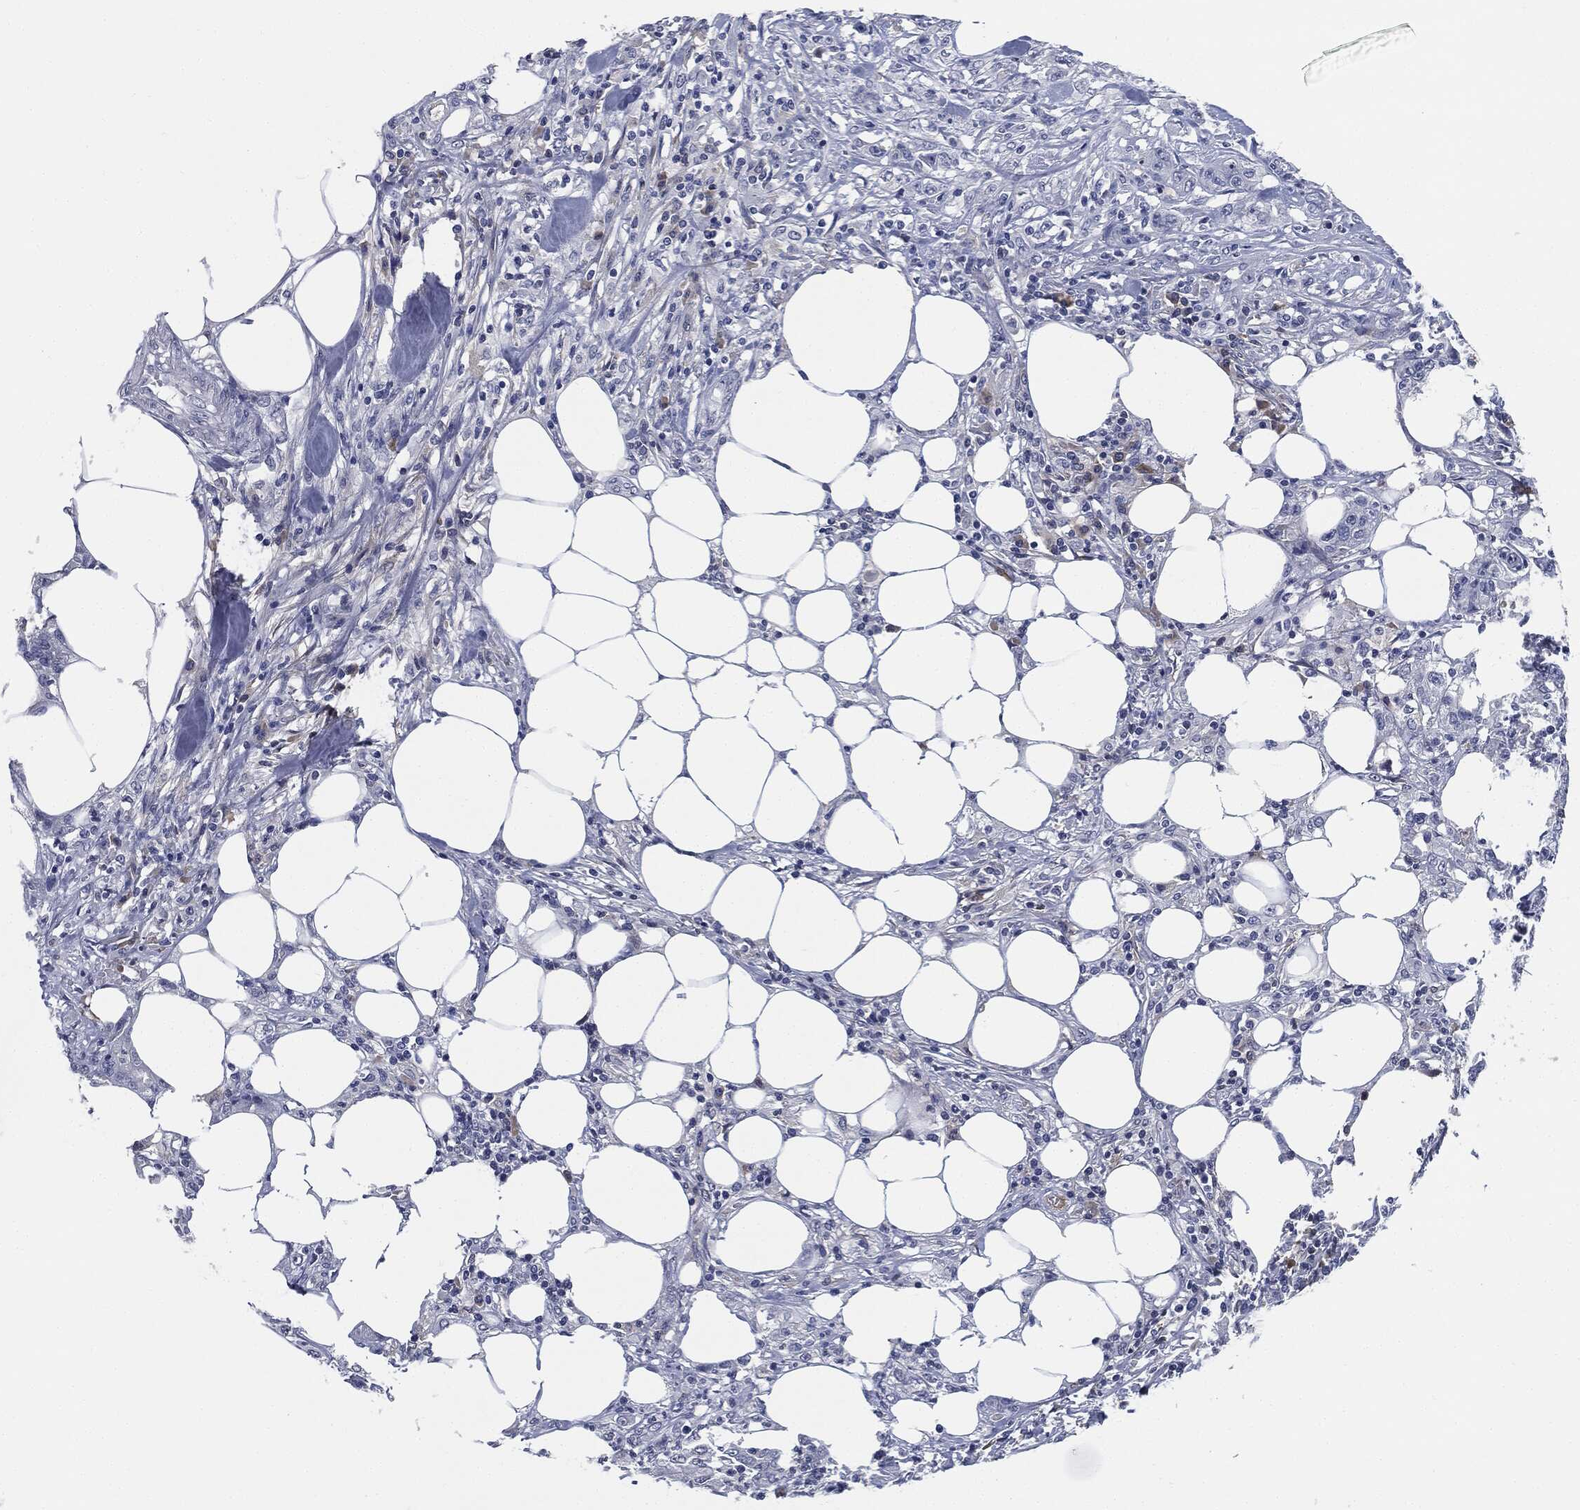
{"staining": {"intensity": "negative", "quantity": "none", "location": "none"}, "tissue": "colorectal cancer", "cell_type": "Tumor cells", "image_type": "cancer", "snomed": [{"axis": "morphology", "description": "Adenocarcinoma, NOS"}, {"axis": "topography", "description": "Colon"}], "caption": "Immunohistochemistry (IHC) of human colorectal cancer (adenocarcinoma) reveals no staining in tumor cells.", "gene": "SIGLEC7", "patient": {"sex": "female", "age": 48}}